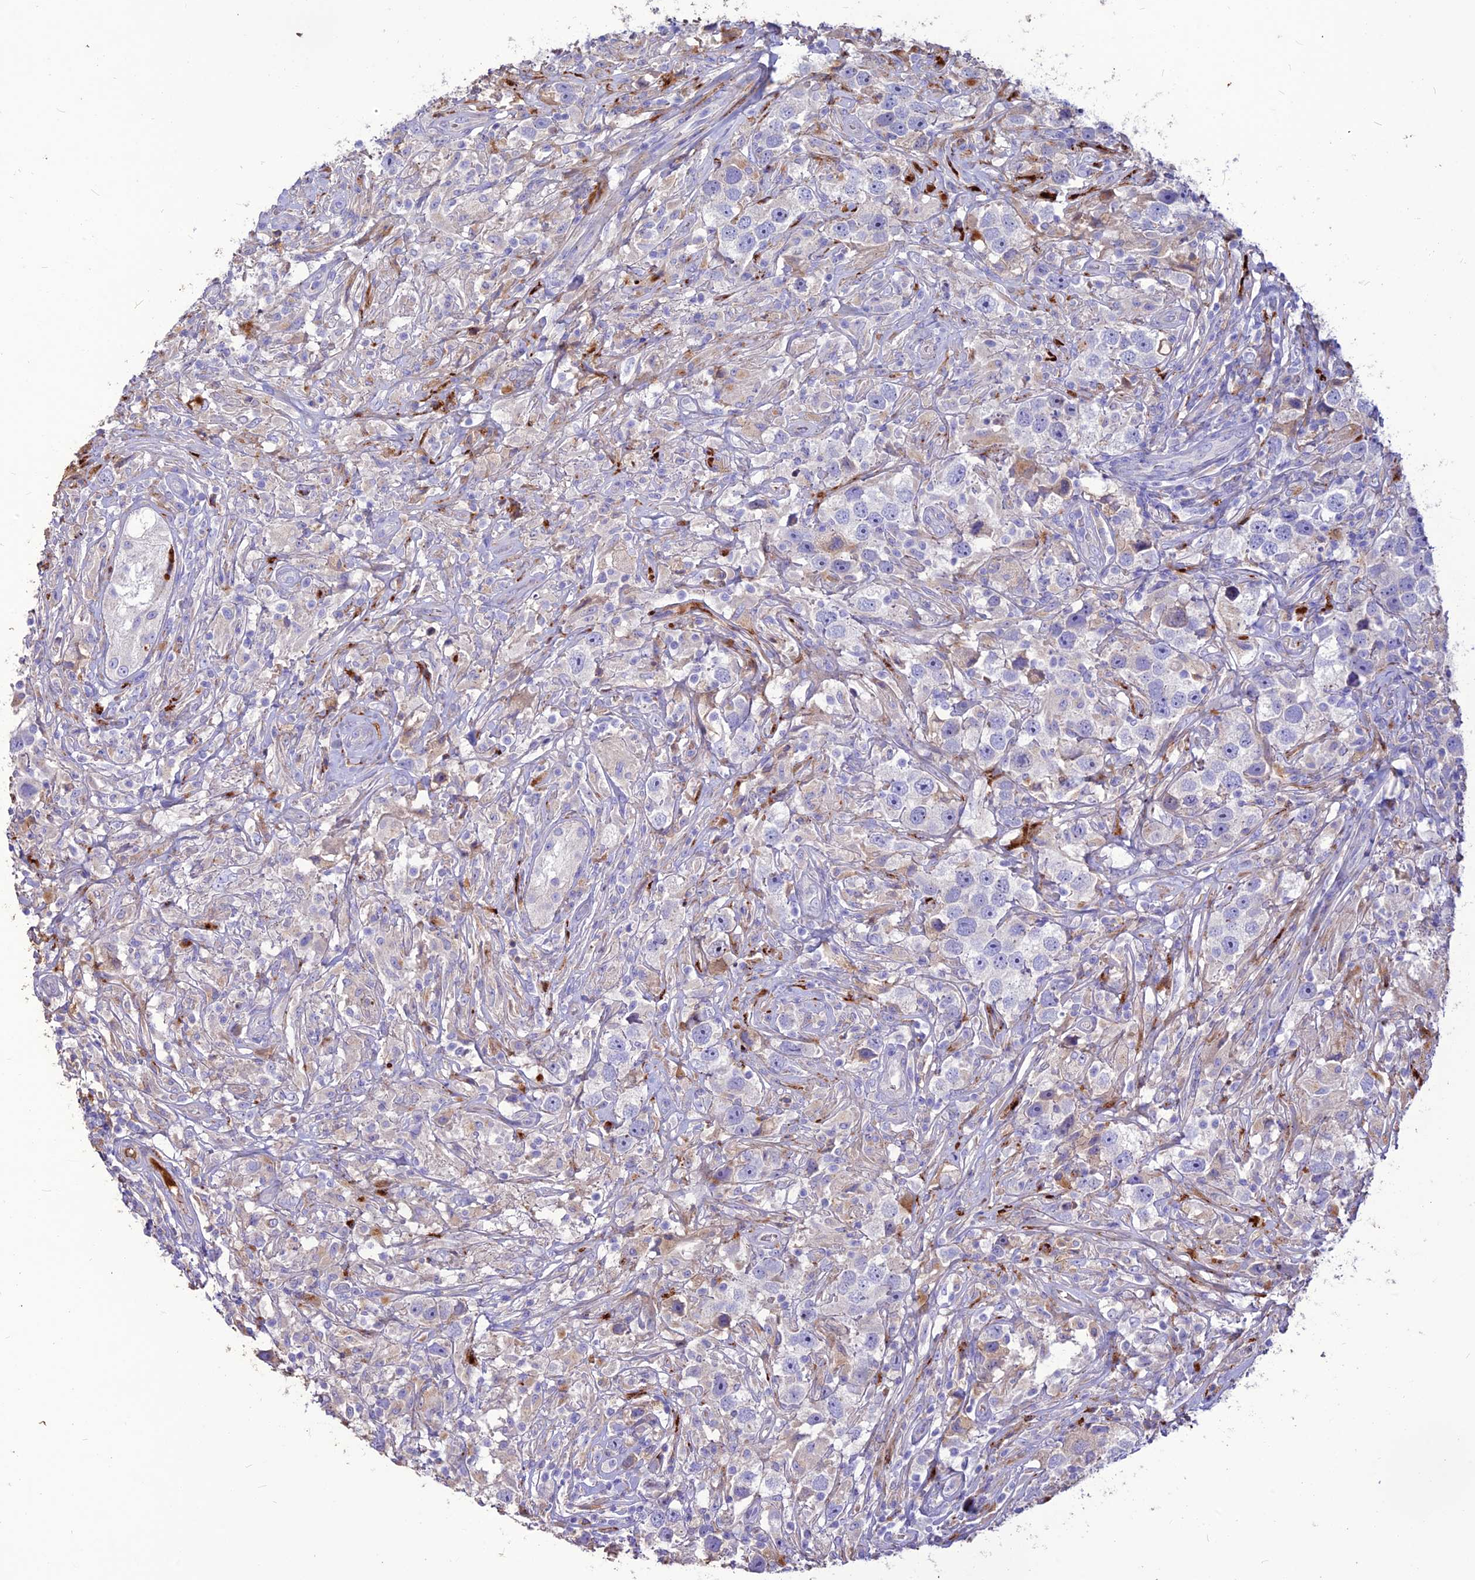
{"staining": {"intensity": "negative", "quantity": "none", "location": "none"}, "tissue": "testis cancer", "cell_type": "Tumor cells", "image_type": "cancer", "snomed": [{"axis": "morphology", "description": "Seminoma, NOS"}, {"axis": "topography", "description": "Testis"}], "caption": "IHC histopathology image of human testis seminoma stained for a protein (brown), which shows no positivity in tumor cells.", "gene": "RIMOC1", "patient": {"sex": "male", "age": 49}}